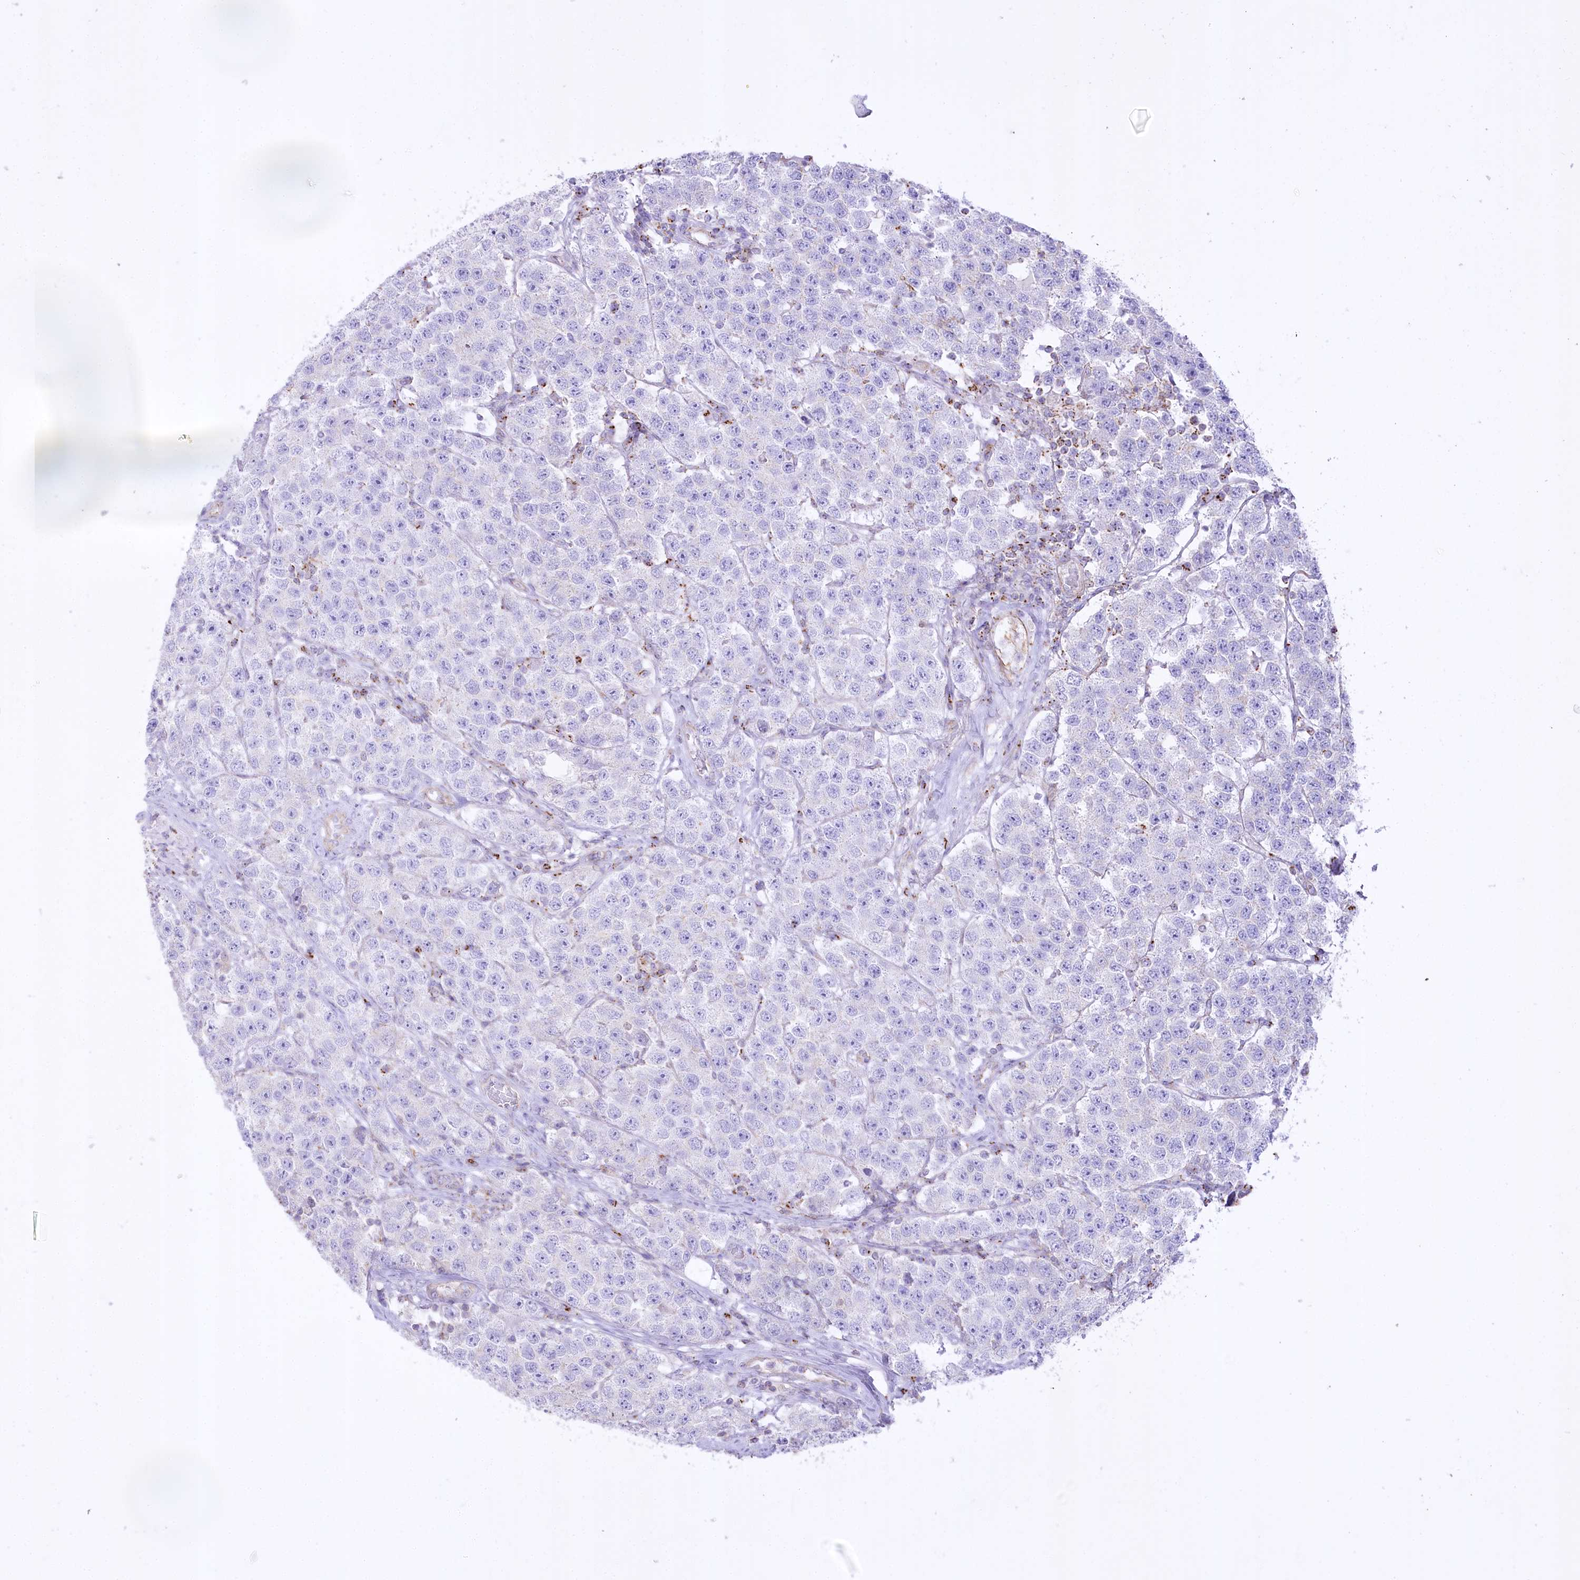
{"staining": {"intensity": "negative", "quantity": "none", "location": "none"}, "tissue": "testis cancer", "cell_type": "Tumor cells", "image_type": "cancer", "snomed": [{"axis": "morphology", "description": "Seminoma, NOS"}, {"axis": "topography", "description": "Testis"}], "caption": "Immunohistochemistry of human testis seminoma reveals no expression in tumor cells.", "gene": "FAM216A", "patient": {"sex": "male", "age": 28}}